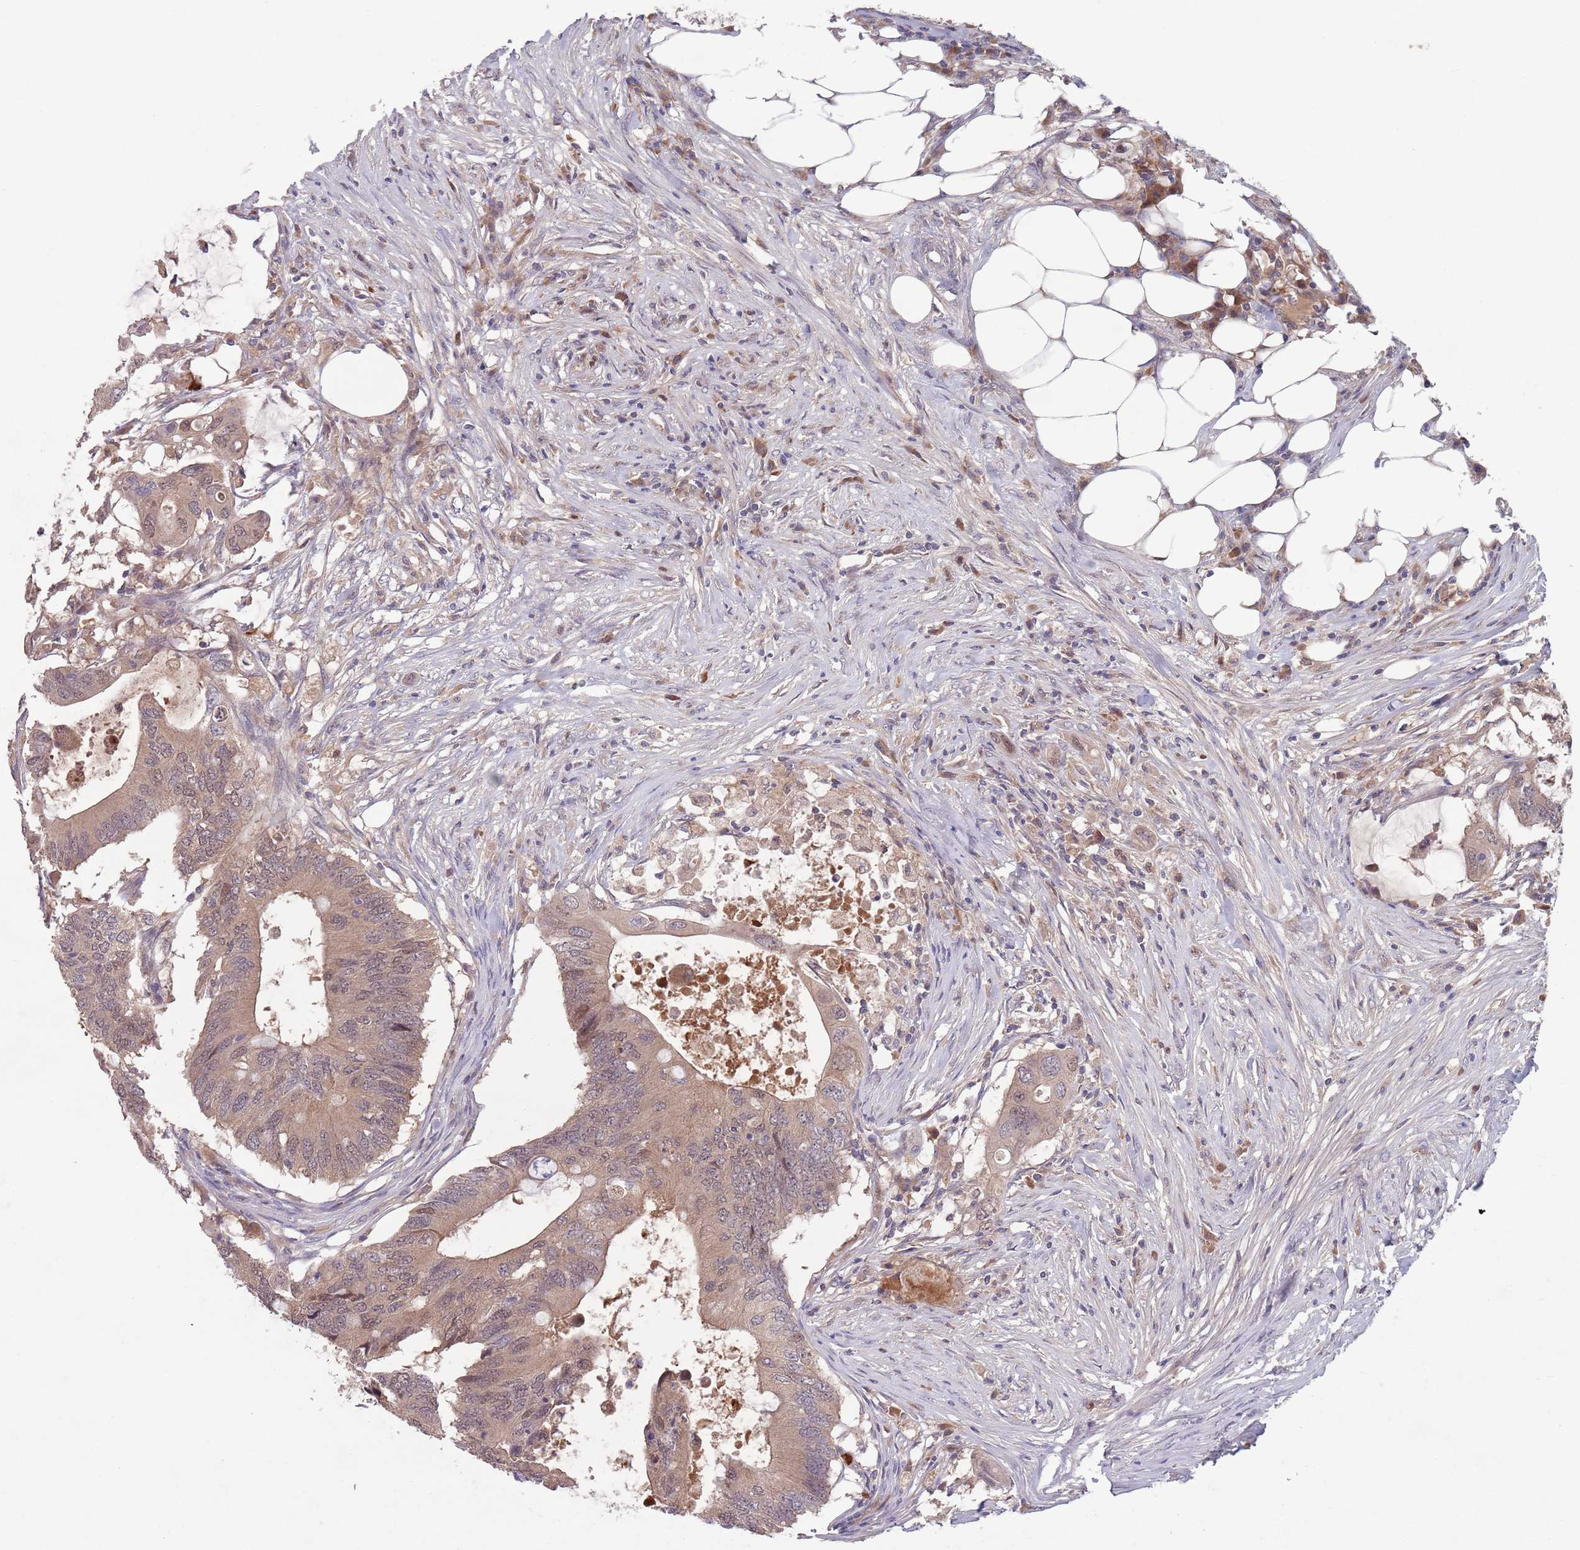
{"staining": {"intensity": "weak", "quantity": ">75%", "location": "cytoplasmic/membranous"}, "tissue": "colorectal cancer", "cell_type": "Tumor cells", "image_type": "cancer", "snomed": [{"axis": "morphology", "description": "Adenocarcinoma, NOS"}, {"axis": "topography", "description": "Colon"}], "caption": "An image of human colorectal cancer stained for a protein exhibits weak cytoplasmic/membranous brown staining in tumor cells. (brown staining indicates protein expression, while blue staining denotes nuclei).", "gene": "TYW1", "patient": {"sex": "male", "age": 71}}